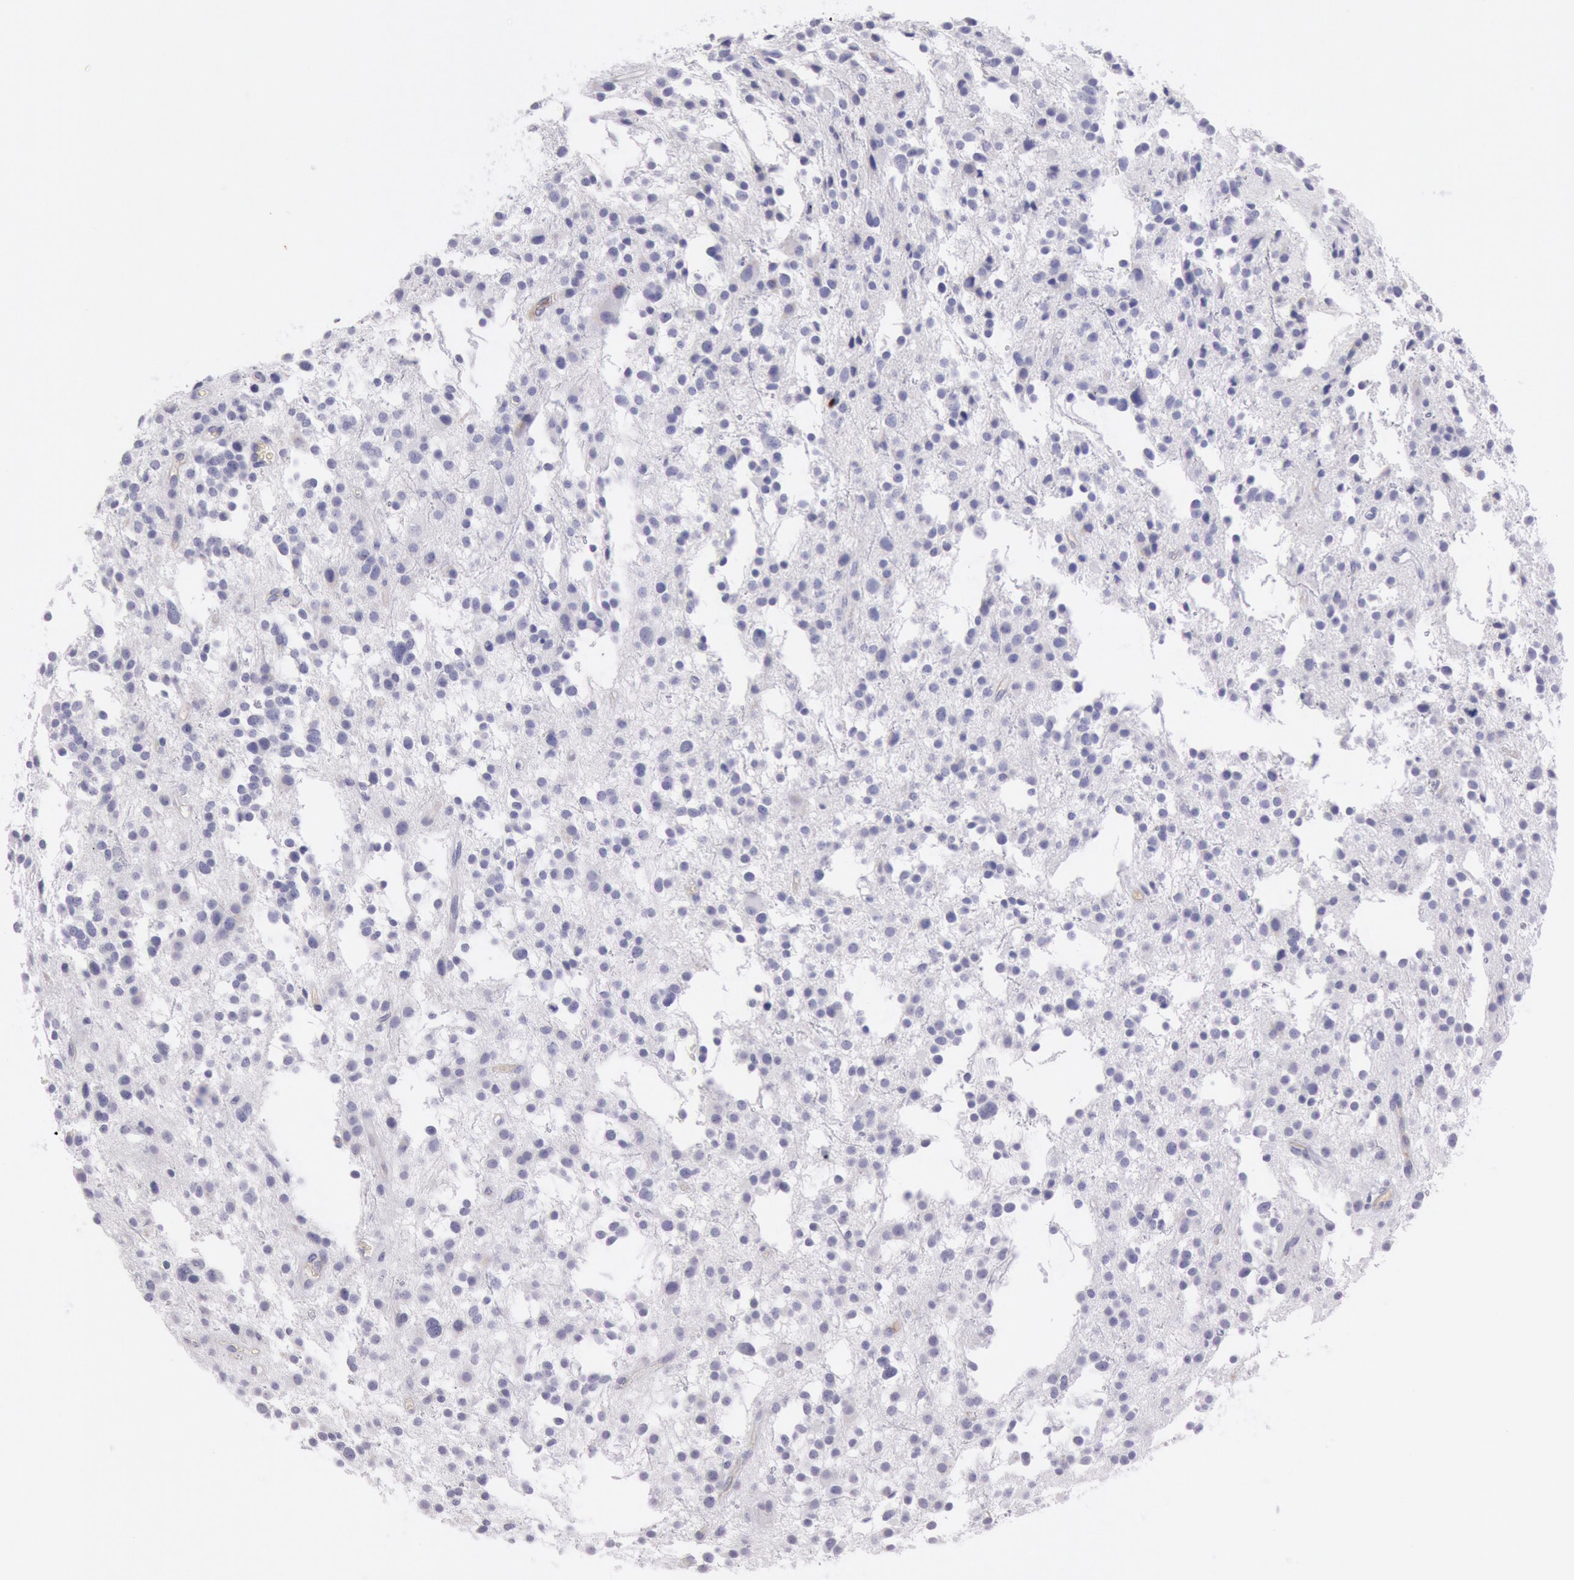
{"staining": {"intensity": "negative", "quantity": "none", "location": "none"}, "tissue": "glioma", "cell_type": "Tumor cells", "image_type": "cancer", "snomed": [{"axis": "morphology", "description": "Glioma, malignant, Low grade"}, {"axis": "topography", "description": "Brain"}], "caption": "Immunohistochemical staining of glioma shows no significant positivity in tumor cells. (DAB (3,3'-diaminobenzidine) immunohistochemistry (IHC) with hematoxylin counter stain).", "gene": "FCN1", "patient": {"sex": "female", "age": 36}}